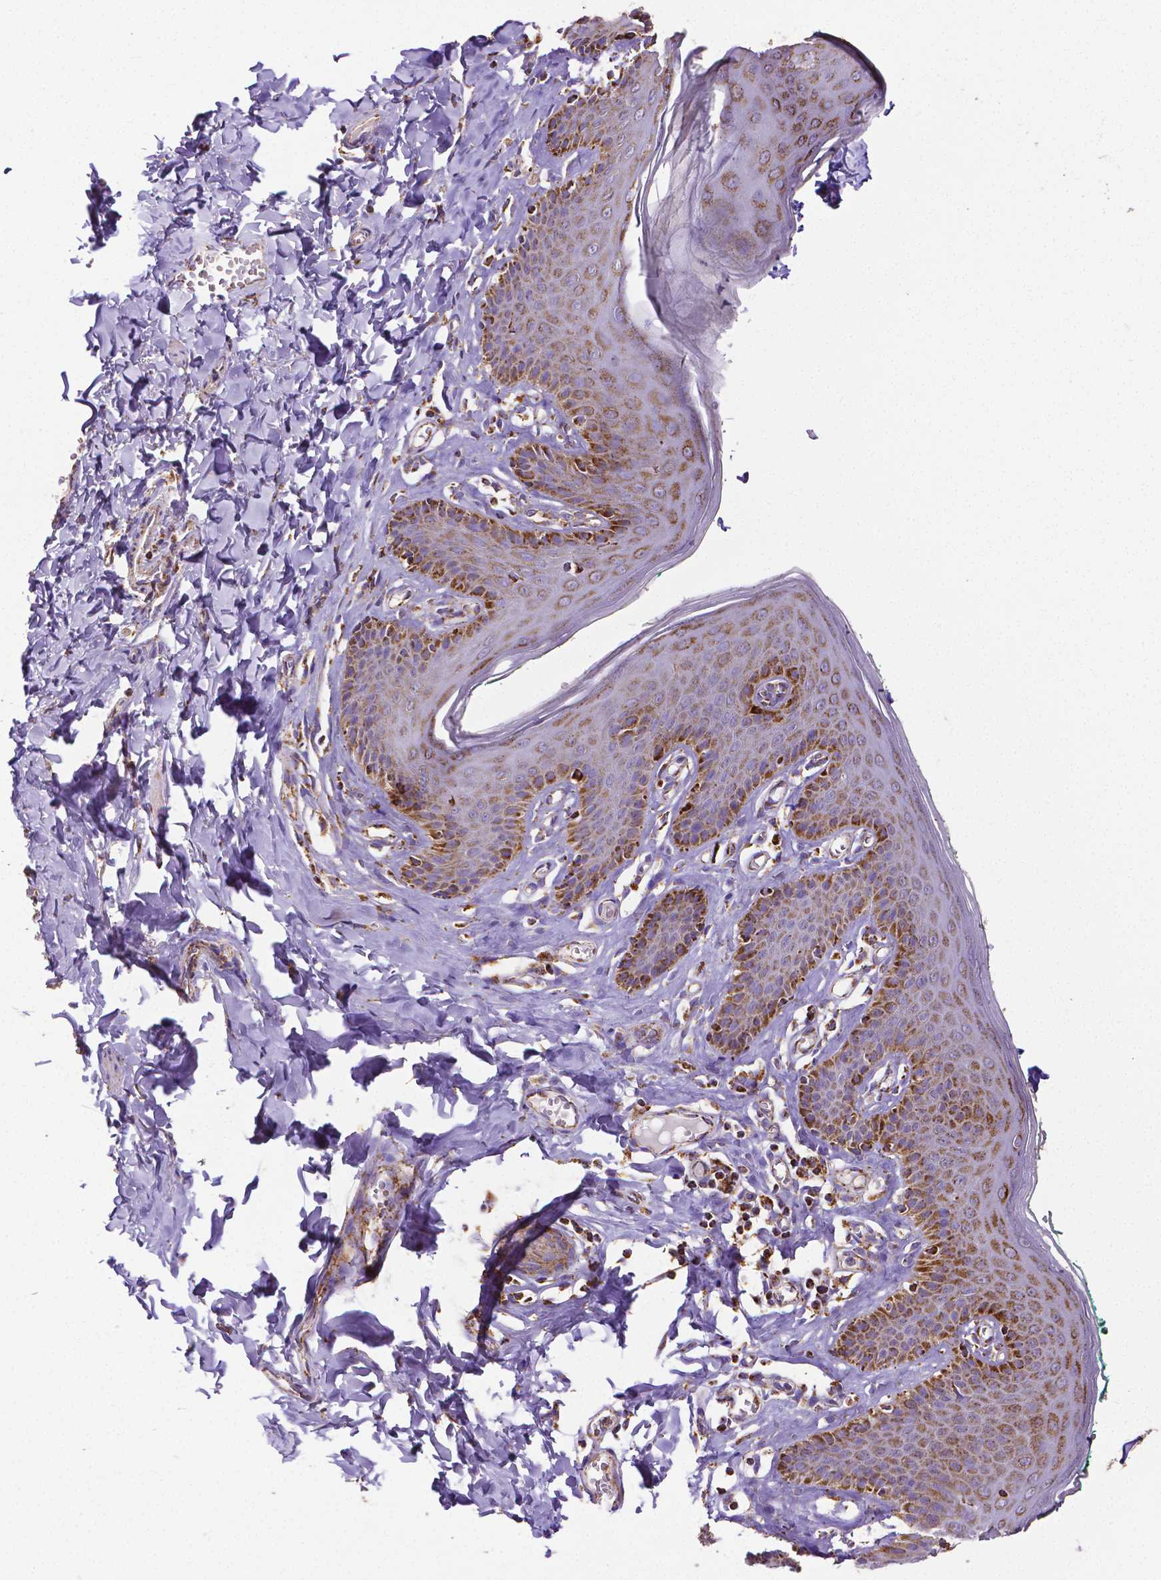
{"staining": {"intensity": "moderate", "quantity": "25%-75%", "location": "cytoplasmic/membranous"}, "tissue": "skin", "cell_type": "Epidermal cells", "image_type": "normal", "snomed": [{"axis": "morphology", "description": "Normal tissue, NOS"}, {"axis": "topography", "description": "Vulva"}, {"axis": "topography", "description": "Peripheral nerve tissue"}], "caption": "Skin stained with immunohistochemistry (IHC) reveals moderate cytoplasmic/membranous expression in about 25%-75% of epidermal cells. The protein is shown in brown color, while the nuclei are stained blue.", "gene": "MACC1", "patient": {"sex": "female", "age": 66}}